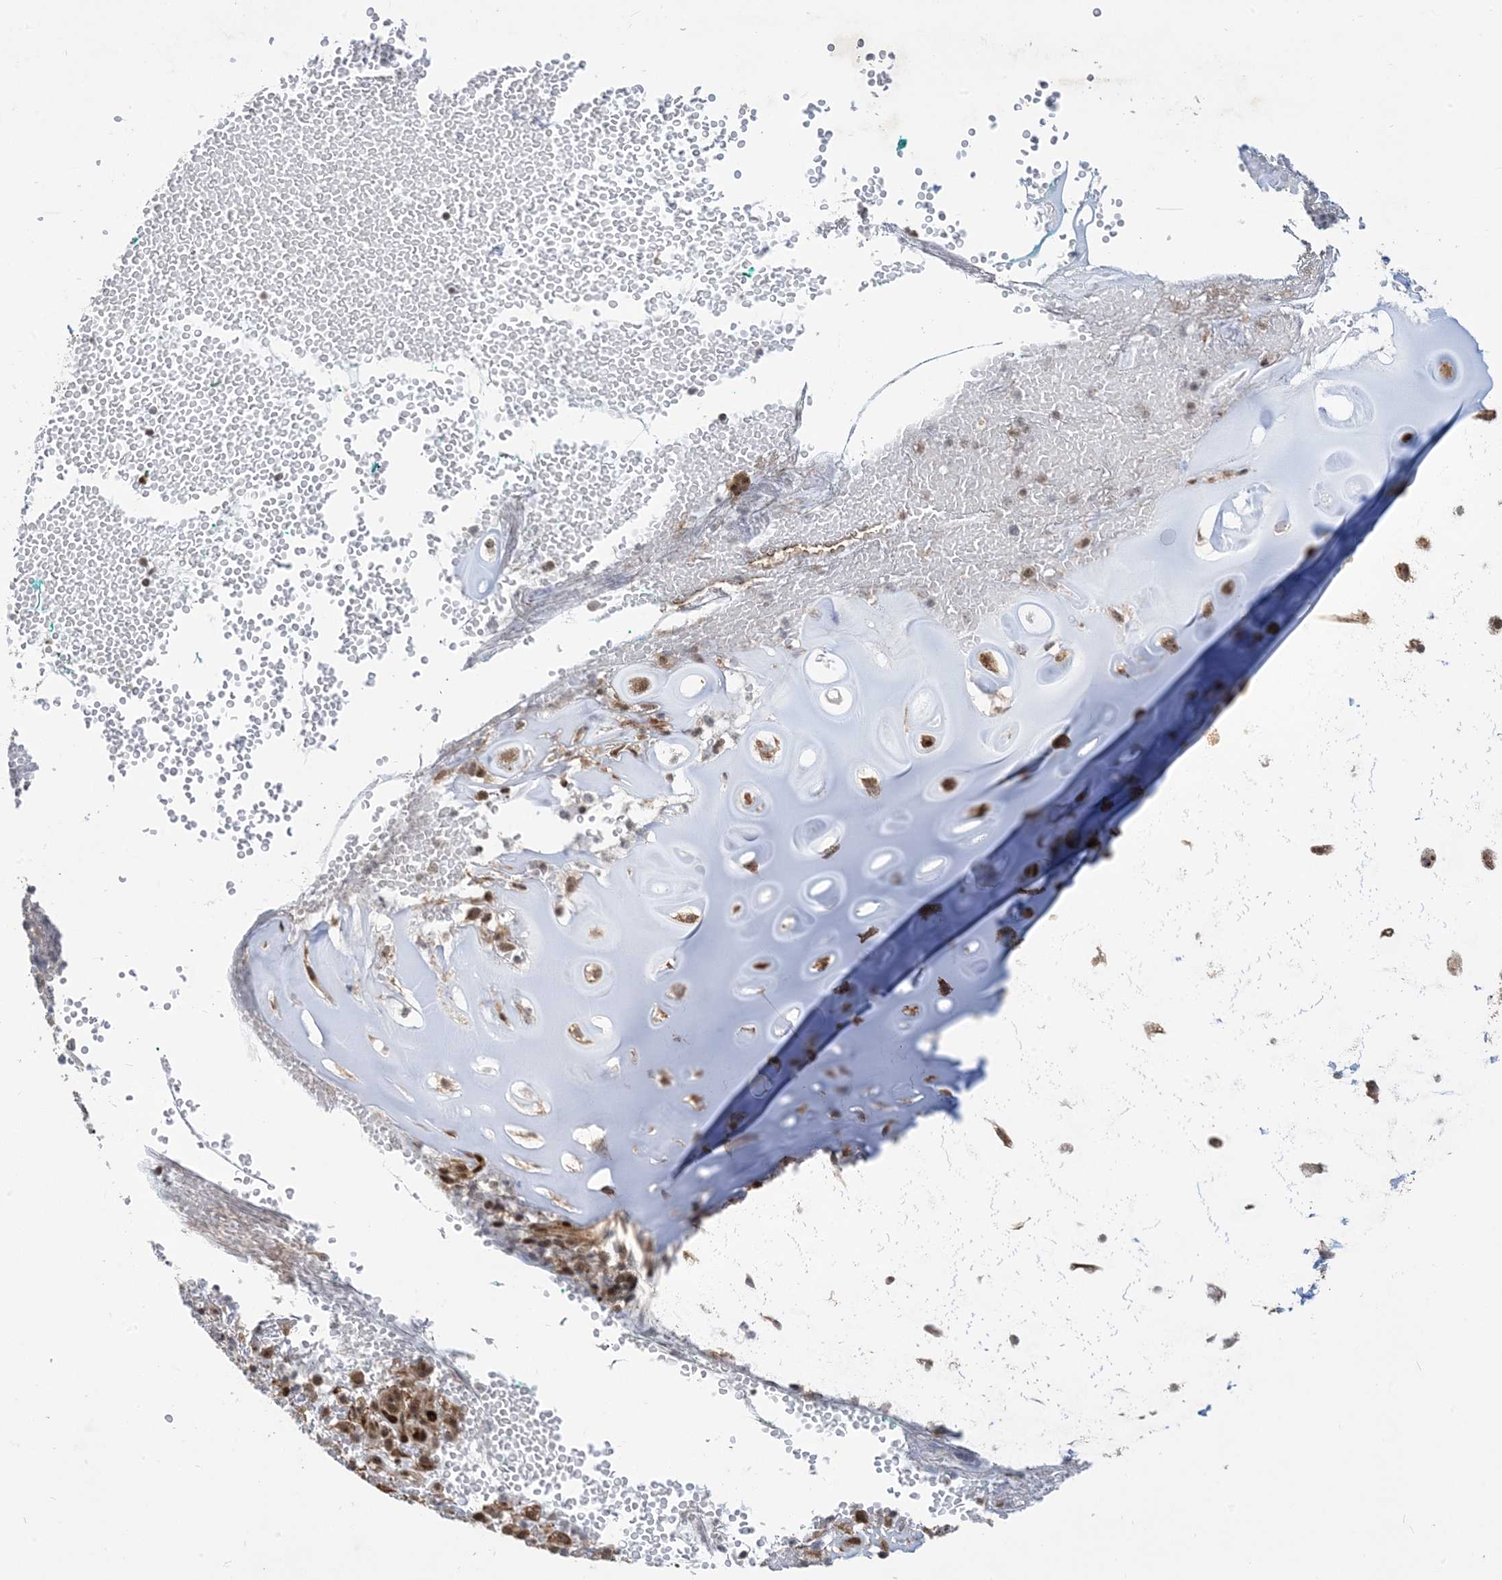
{"staining": {"intensity": "moderate", "quantity": ">75%", "location": "cytoplasmic/membranous"}, "tissue": "soft tissue", "cell_type": "Chondrocytes", "image_type": "normal", "snomed": [{"axis": "morphology", "description": "Normal tissue, NOS"}, {"axis": "morphology", "description": "Basal cell carcinoma"}, {"axis": "topography", "description": "Cartilage tissue"}, {"axis": "topography", "description": "Nasopharynx"}, {"axis": "topography", "description": "Oral tissue"}], "caption": "Immunohistochemistry (IHC) micrograph of benign soft tissue: soft tissue stained using immunohistochemistry demonstrates medium levels of moderate protein expression localized specifically in the cytoplasmic/membranous of chondrocytes, appearing as a cytoplasmic/membranous brown color.", "gene": "FAM9B", "patient": {"sex": "female", "age": 77}}